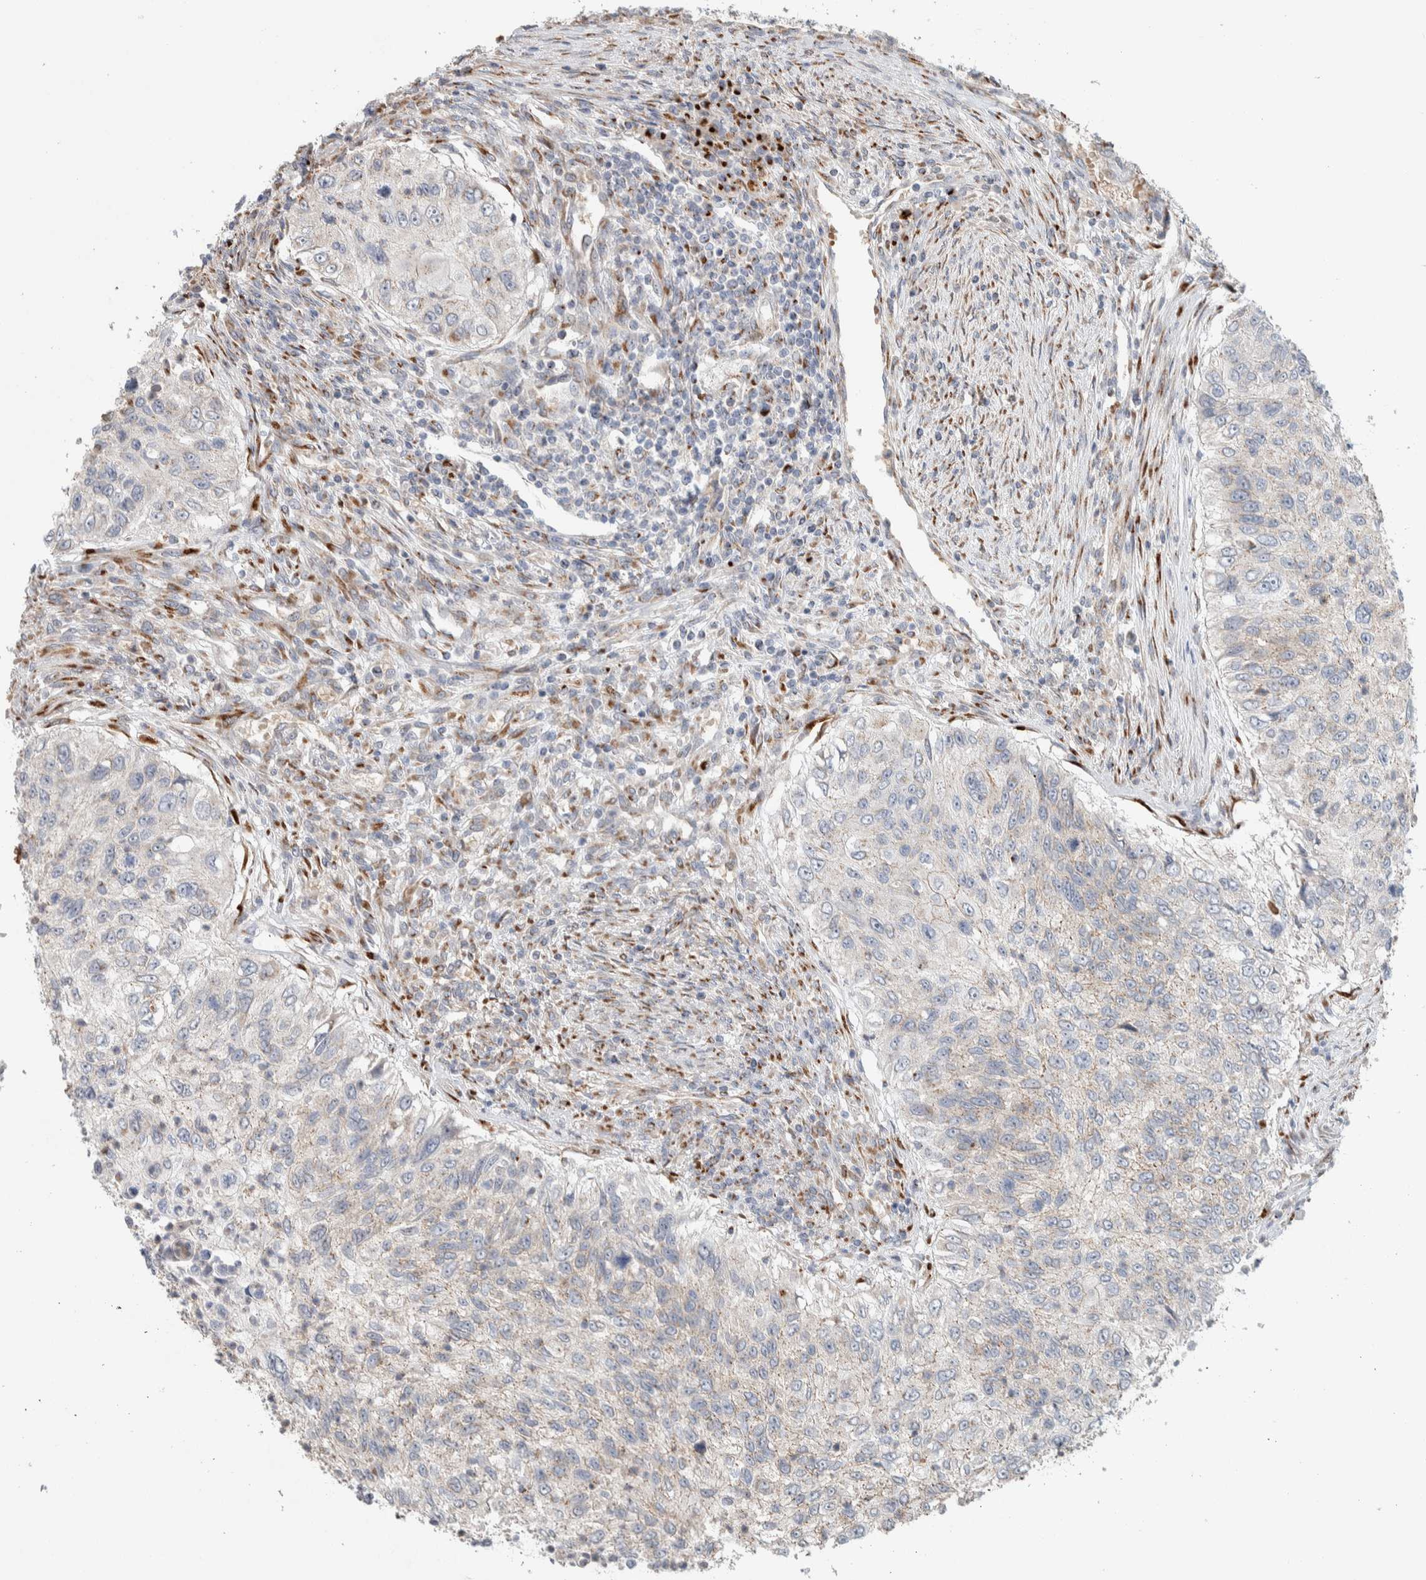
{"staining": {"intensity": "weak", "quantity": "<25%", "location": "cytoplasmic/membranous"}, "tissue": "urothelial cancer", "cell_type": "Tumor cells", "image_type": "cancer", "snomed": [{"axis": "morphology", "description": "Urothelial carcinoma, High grade"}, {"axis": "topography", "description": "Urinary bladder"}], "caption": "This is an IHC image of urothelial cancer. There is no expression in tumor cells.", "gene": "SLC38A10", "patient": {"sex": "female", "age": 60}}